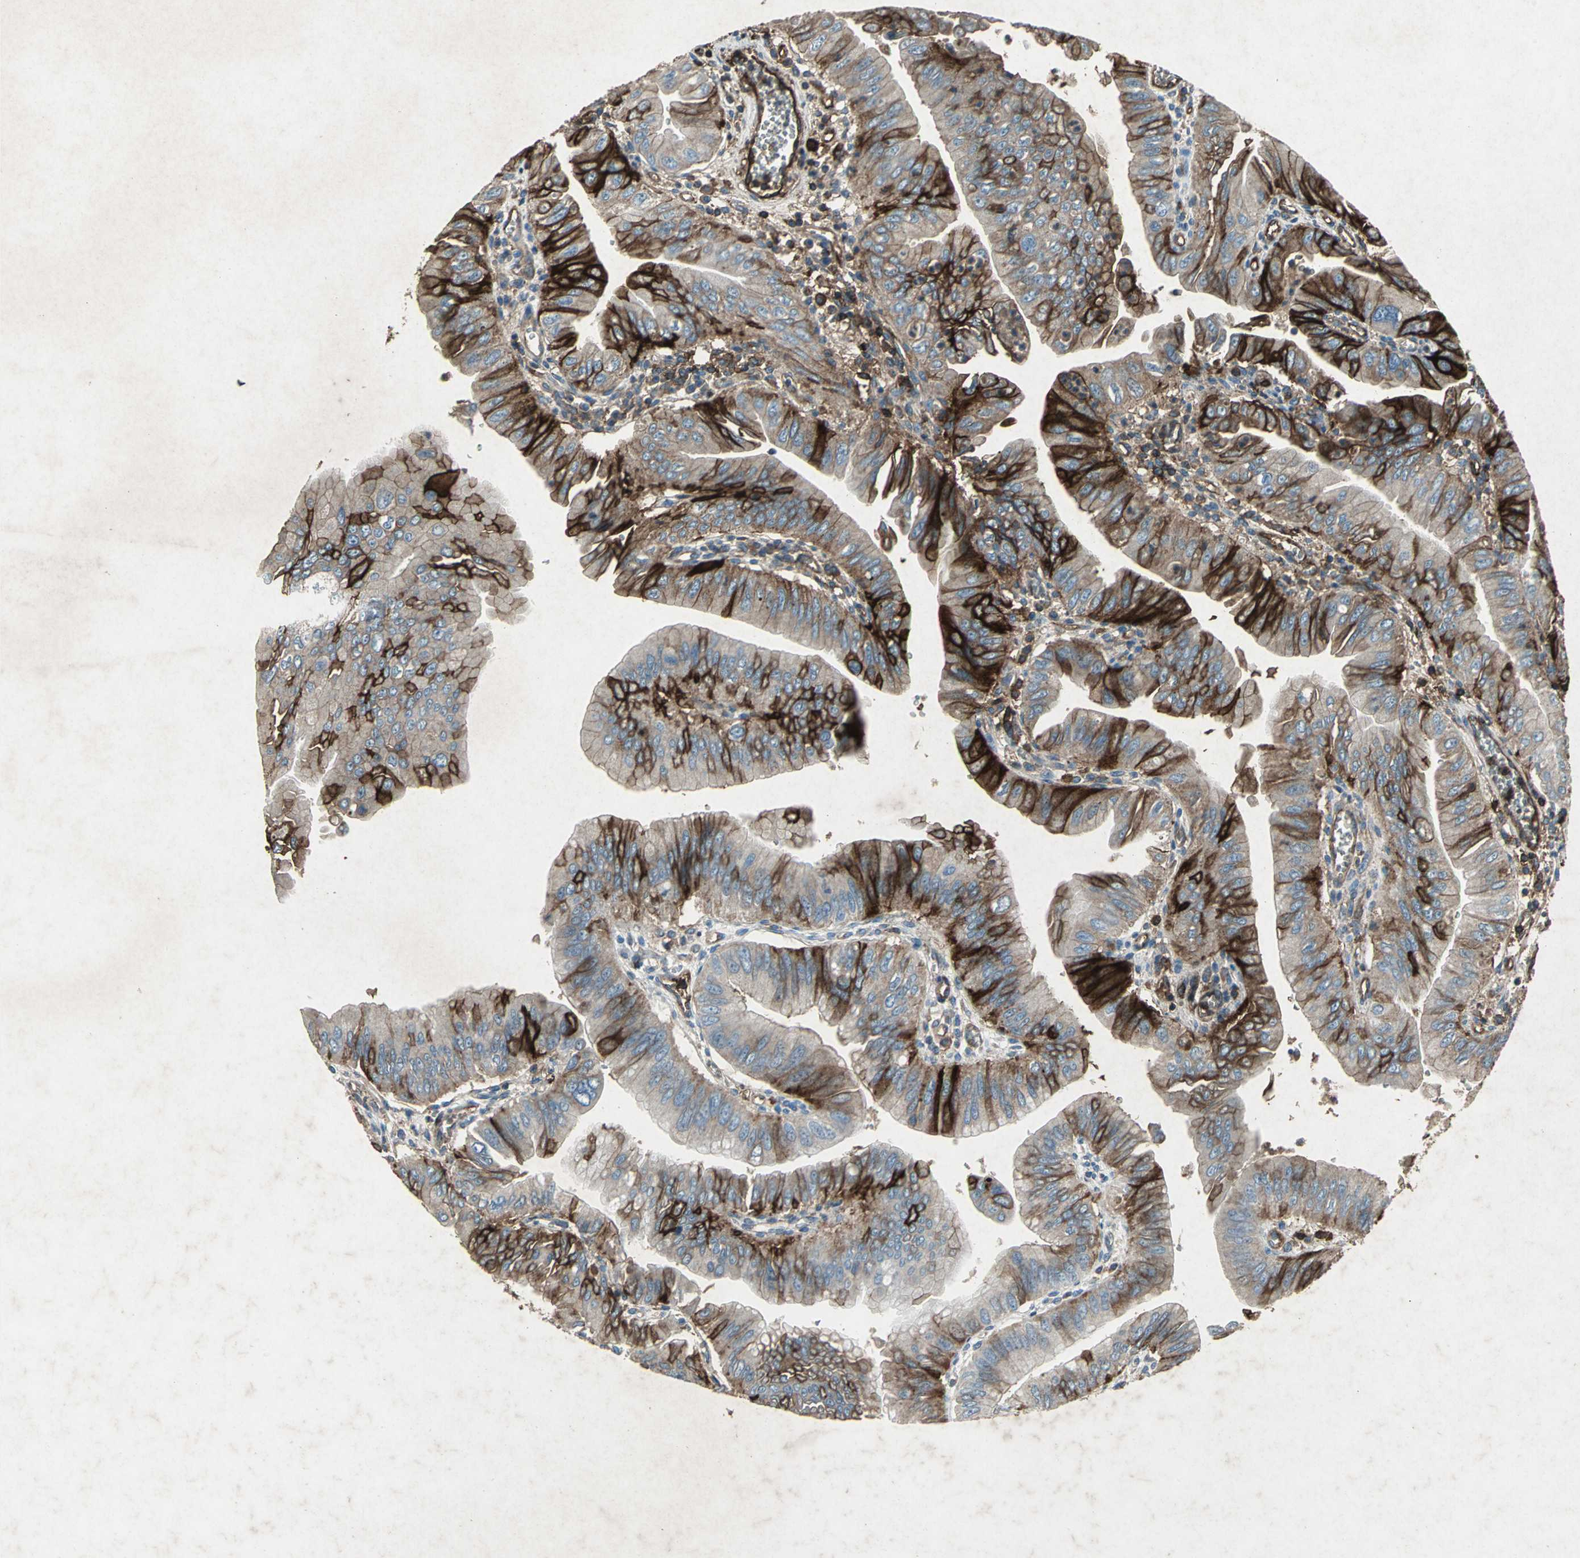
{"staining": {"intensity": "strong", "quantity": "25%-75%", "location": "cytoplasmic/membranous"}, "tissue": "pancreatic cancer", "cell_type": "Tumor cells", "image_type": "cancer", "snomed": [{"axis": "morphology", "description": "Normal tissue, NOS"}, {"axis": "topography", "description": "Lymph node"}], "caption": "The micrograph shows a brown stain indicating the presence of a protein in the cytoplasmic/membranous of tumor cells in pancreatic cancer.", "gene": "CCR6", "patient": {"sex": "male", "age": 50}}